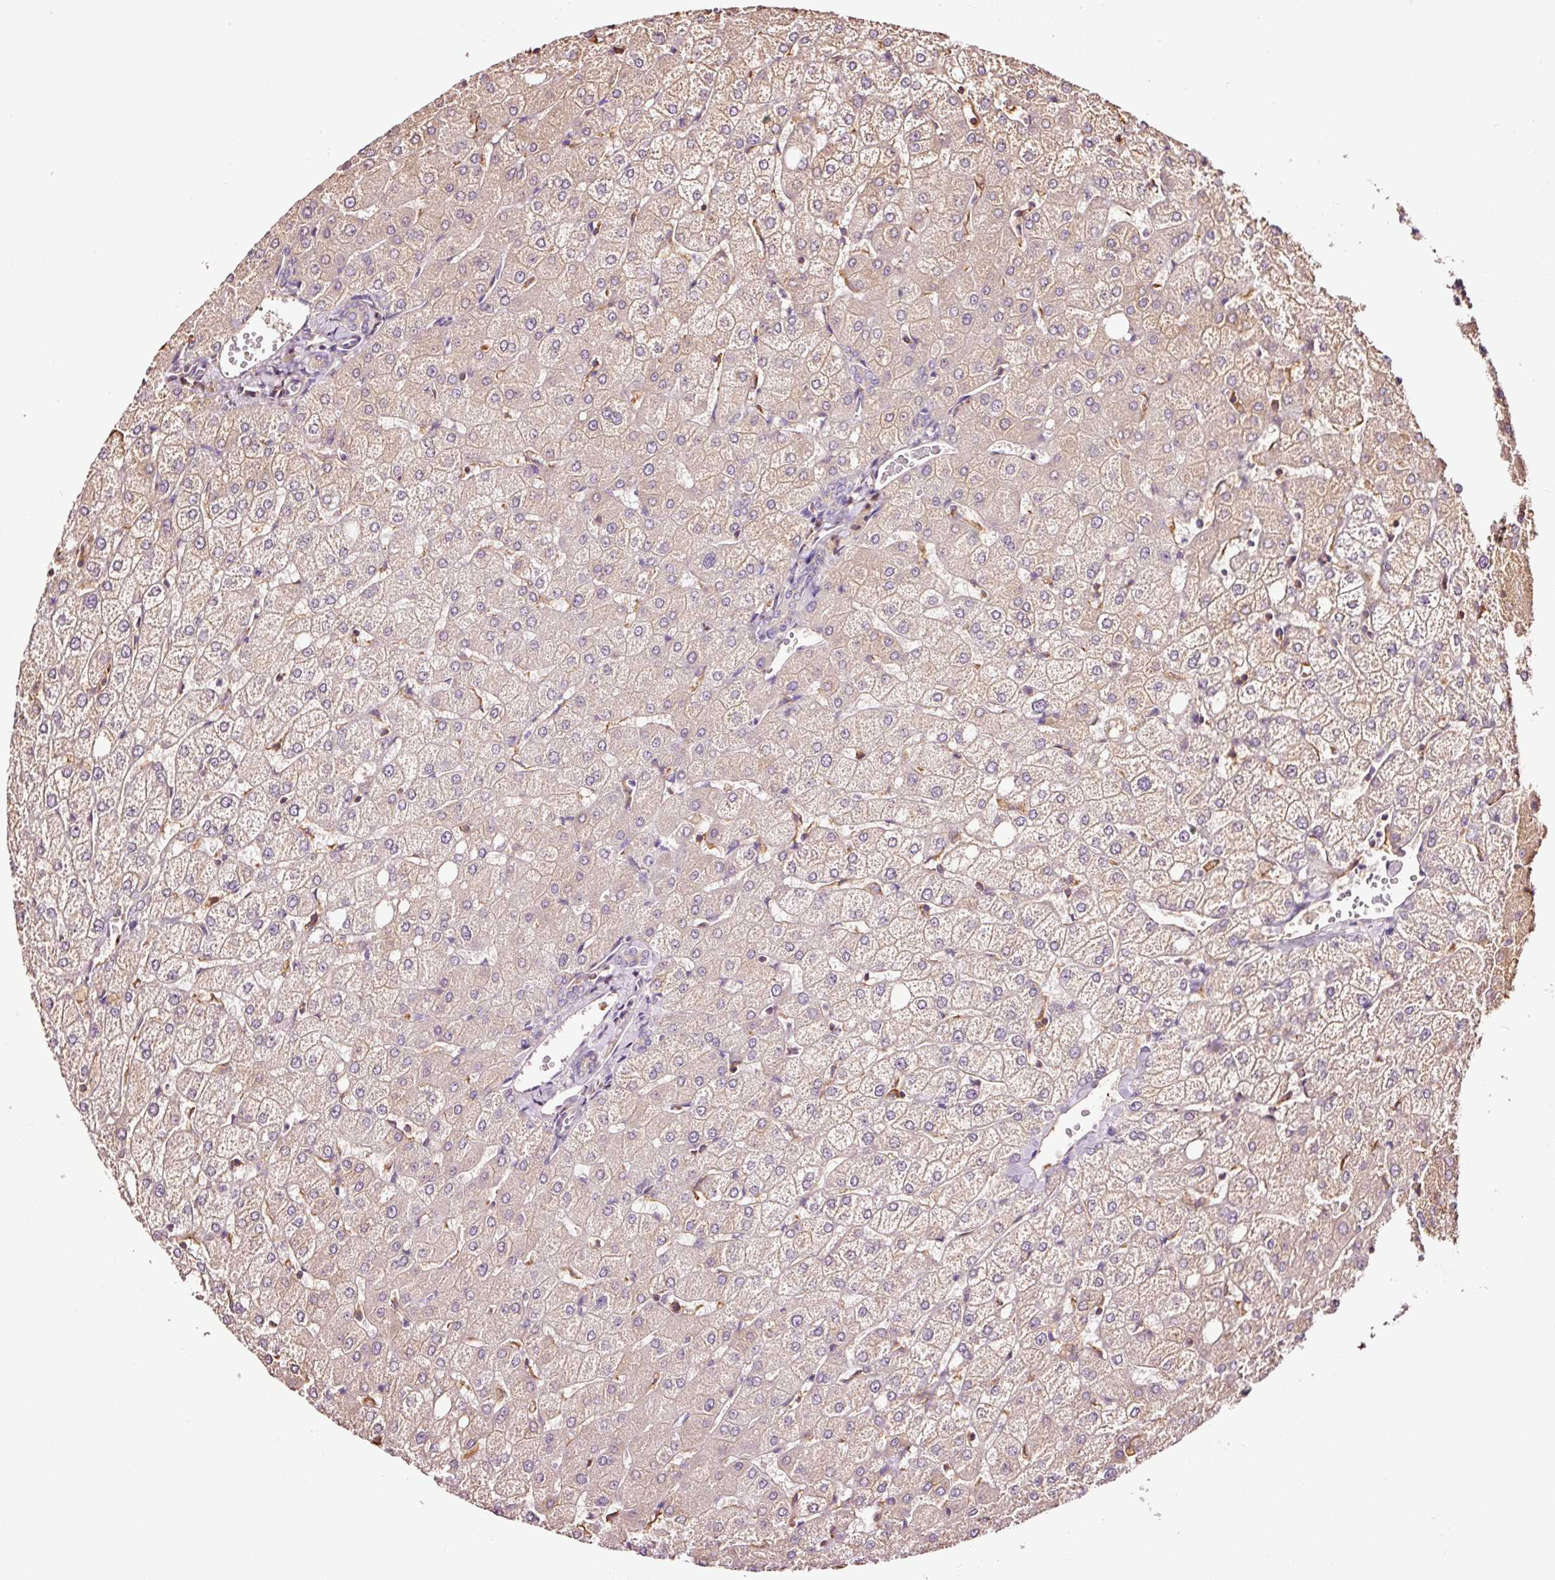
{"staining": {"intensity": "negative", "quantity": "none", "location": "none"}, "tissue": "liver", "cell_type": "Cholangiocytes", "image_type": "normal", "snomed": [{"axis": "morphology", "description": "Normal tissue, NOS"}, {"axis": "topography", "description": "Liver"}], "caption": "The histopathology image demonstrates no significant staining in cholangiocytes of liver. (DAB (3,3'-diaminobenzidine) IHC visualized using brightfield microscopy, high magnification).", "gene": "METAP1", "patient": {"sex": "female", "age": 54}}